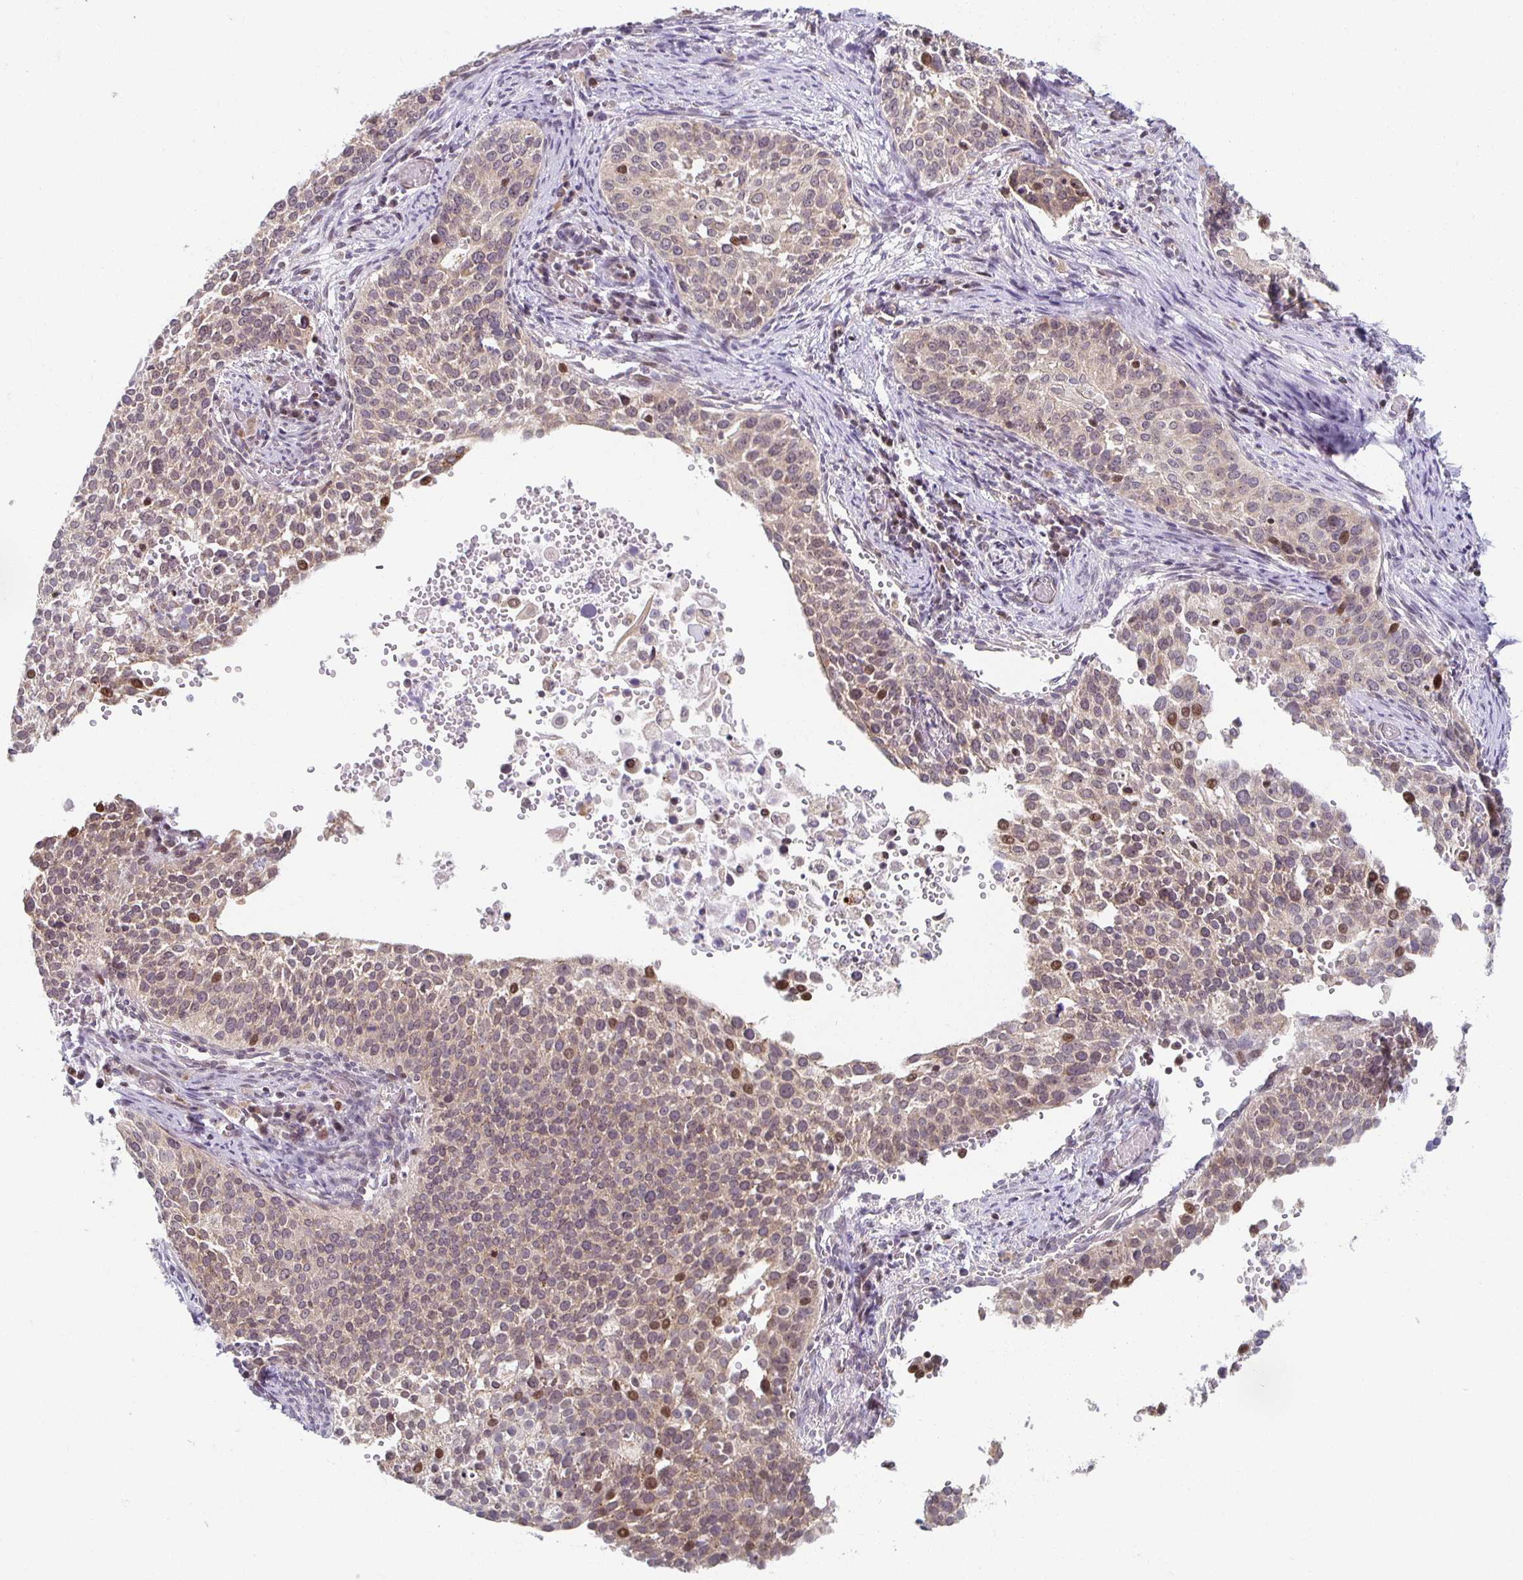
{"staining": {"intensity": "weak", "quantity": "25%-75%", "location": "cytoplasmic/membranous,nuclear"}, "tissue": "cervical cancer", "cell_type": "Tumor cells", "image_type": "cancer", "snomed": [{"axis": "morphology", "description": "Squamous cell carcinoma, NOS"}, {"axis": "topography", "description": "Cervix"}], "caption": "Immunohistochemistry (IHC) (DAB (3,3'-diaminobenzidine)) staining of human cervical squamous cell carcinoma shows weak cytoplasmic/membranous and nuclear protein staining in approximately 25%-75% of tumor cells.", "gene": "HCFC1R1", "patient": {"sex": "female", "age": 44}}